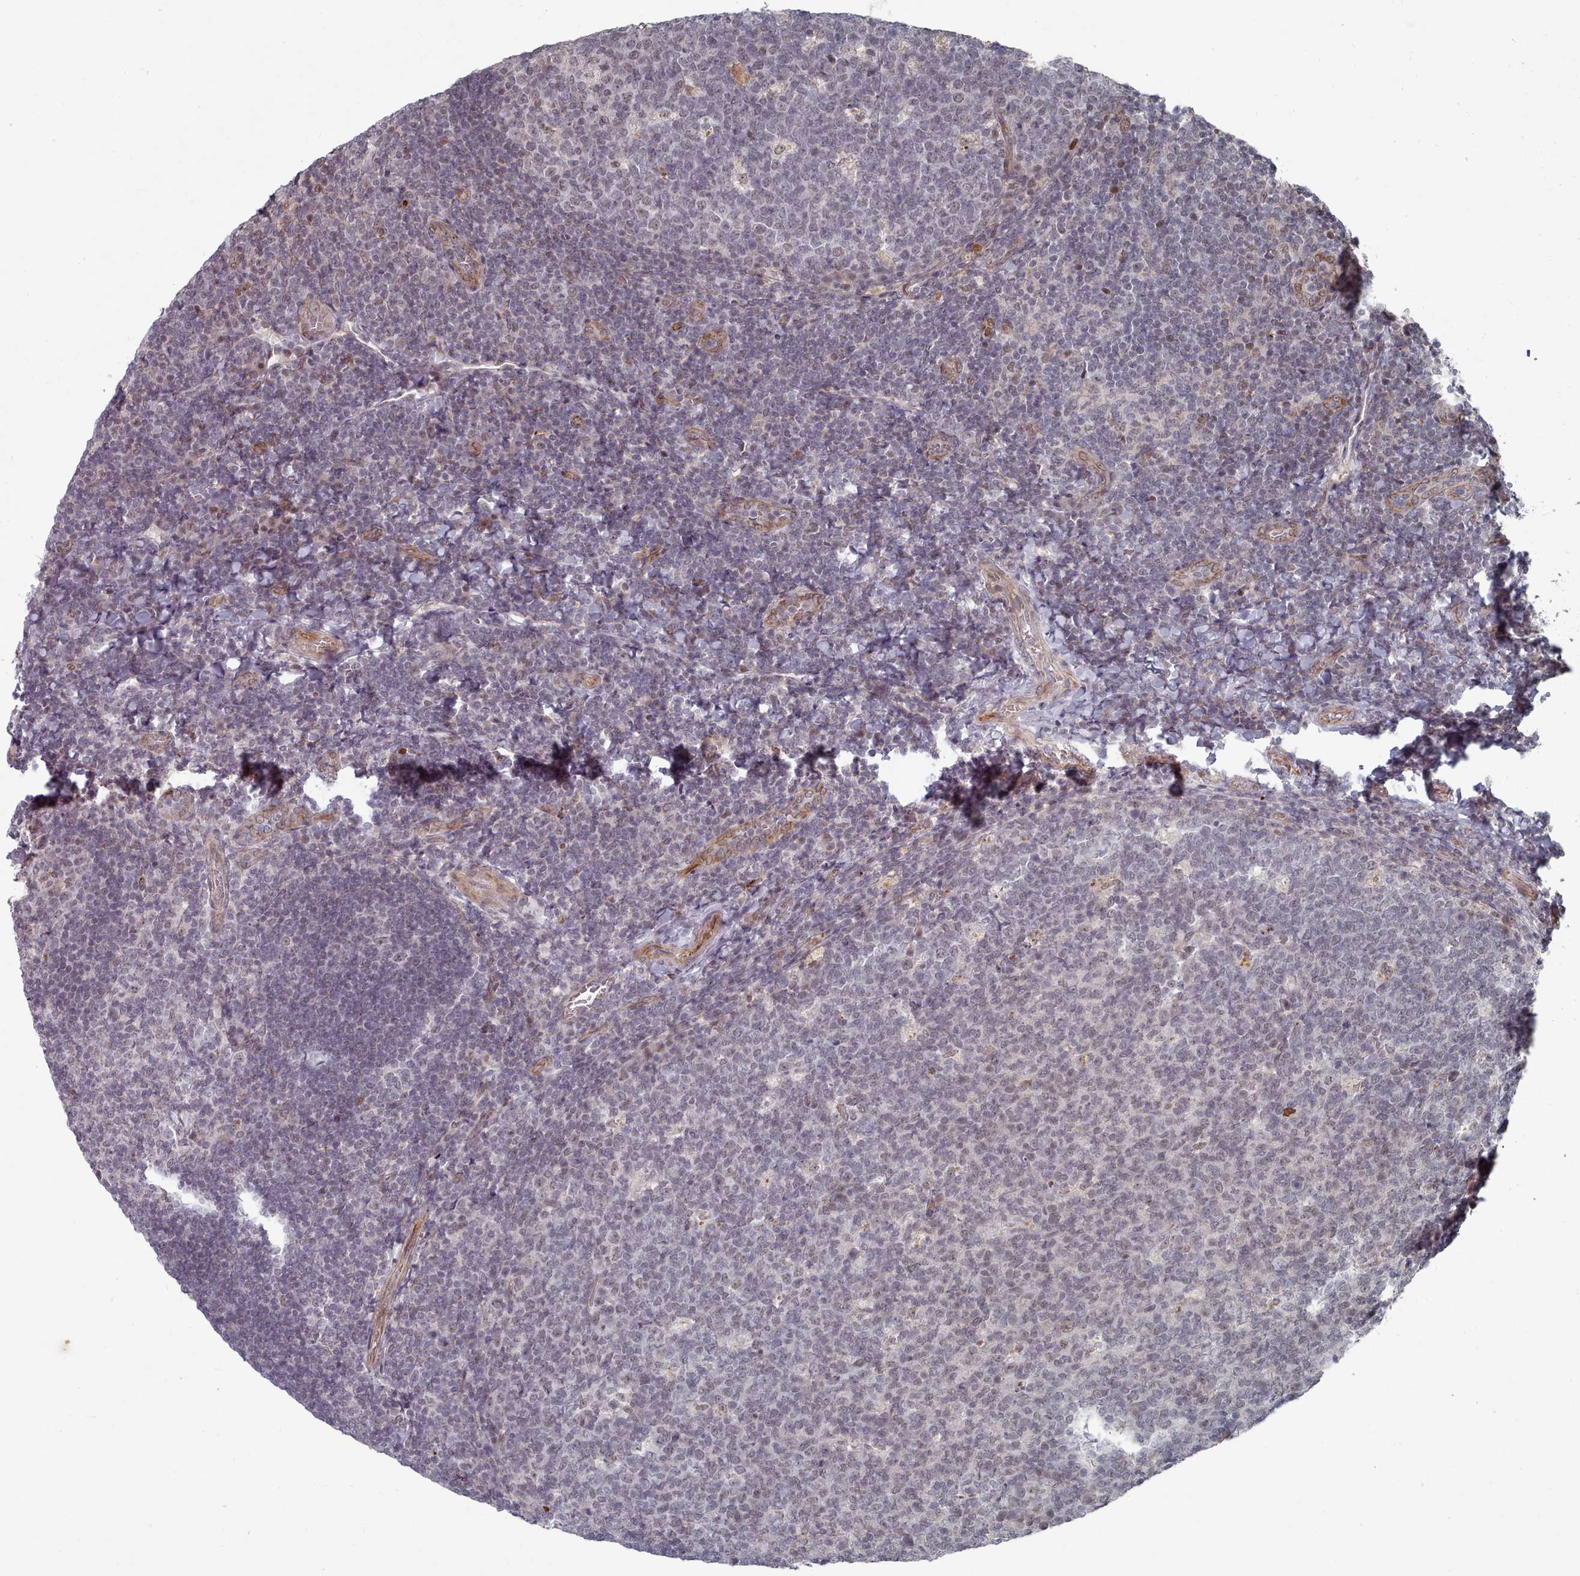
{"staining": {"intensity": "weak", "quantity": "<25%", "location": "nuclear"}, "tissue": "tonsil", "cell_type": "Germinal center cells", "image_type": "normal", "snomed": [{"axis": "morphology", "description": "Normal tissue, NOS"}, {"axis": "topography", "description": "Tonsil"}], "caption": "A high-resolution micrograph shows immunohistochemistry (IHC) staining of normal tonsil, which shows no significant positivity in germinal center cells. (DAB (3,3'-diaminobenzidine) IHC with hematoxylin counter stain).", "gene": "CPSF4", "patient": {"sex": "male", "age": 17}}